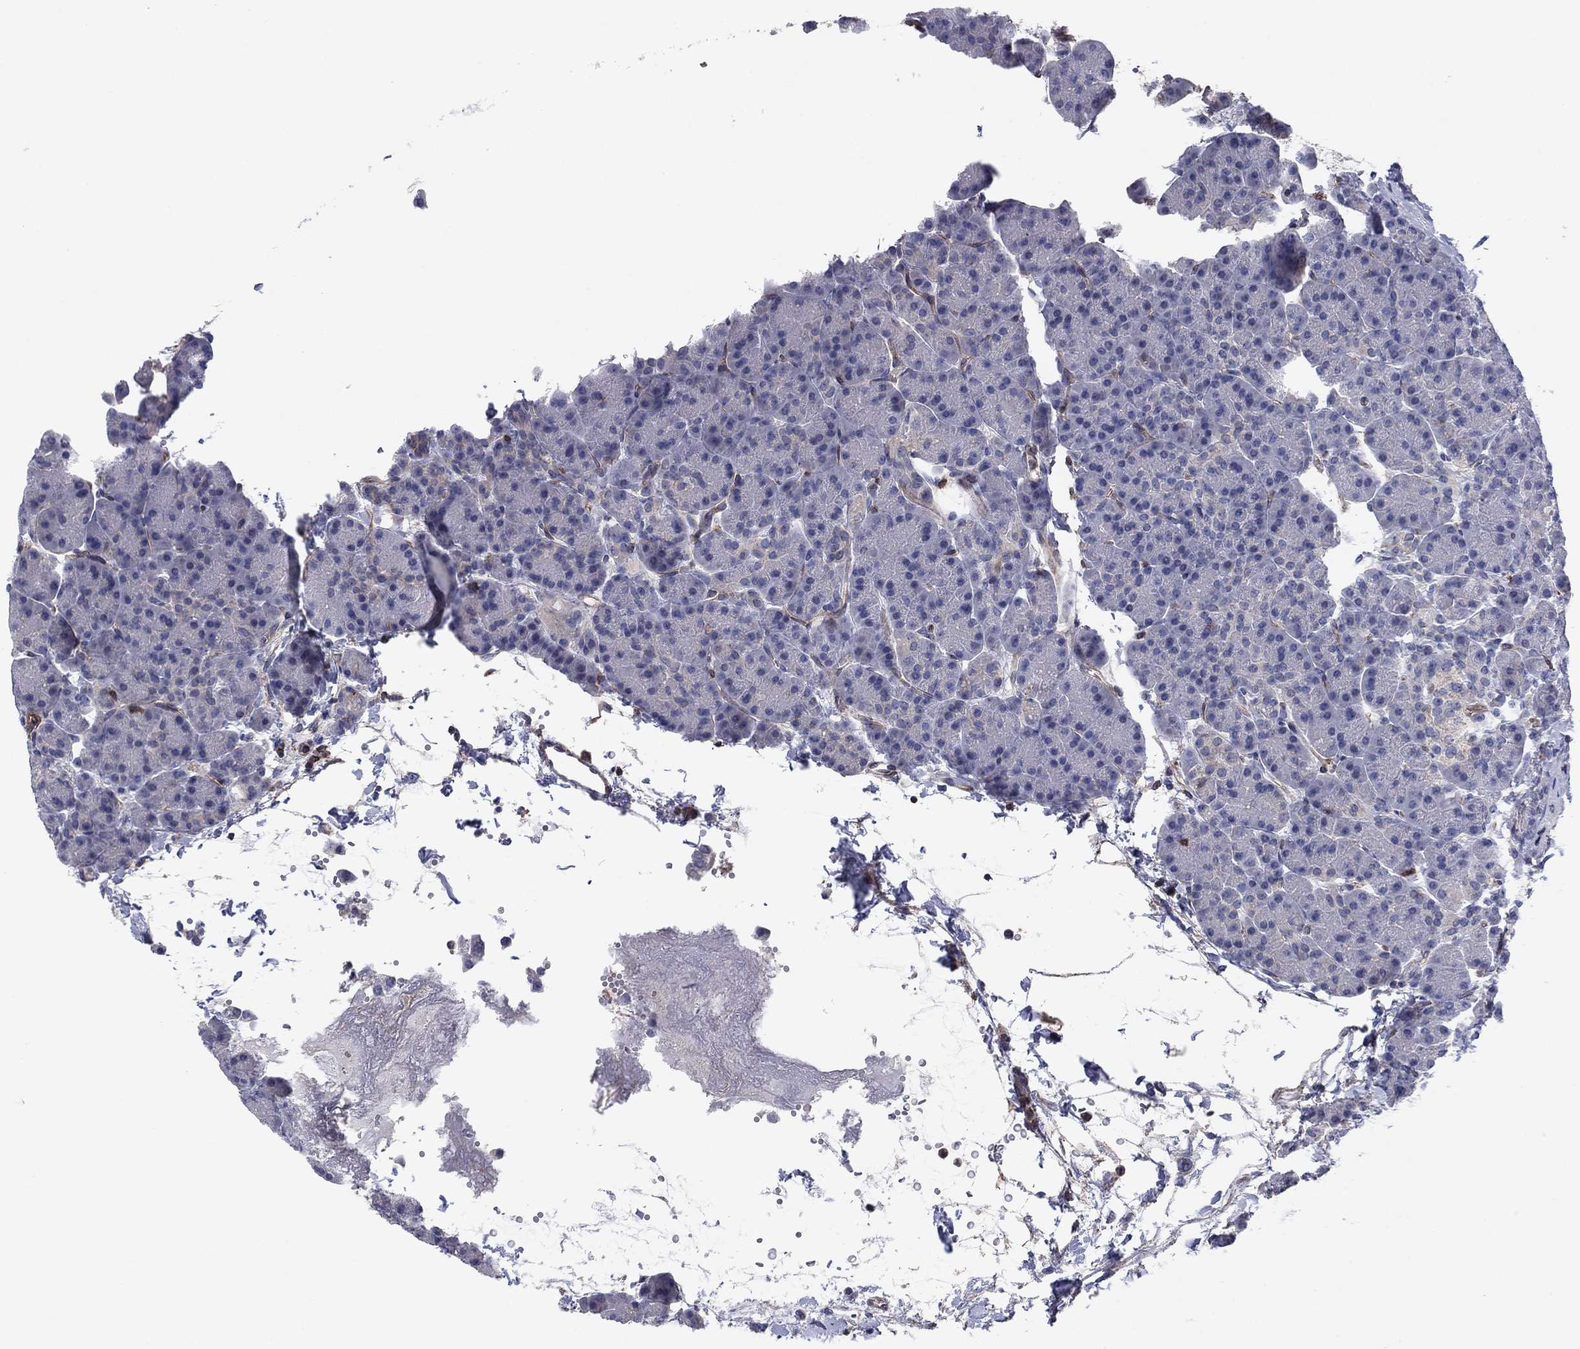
{"staining": {"intensity": "negative", "quantity": "none", "location": "none"}, "tissue": "pancreas", "cell_type": "Exocrine glandular cells", "image_type": "normal", "snomed": [{"axis": "morphology", "description": "Normal tissue, NOS"}, {"axis": "topography", "description": "Pancreas"}], "caption": "An IHC image of unremarkable pancreas is shown. There is no staining in exocrine glandular cells of pancreas. (IHC, brightfield microscopy, high magnification).", "gene": "PSD4", "patient": {"sex": "female", "age": 63}}